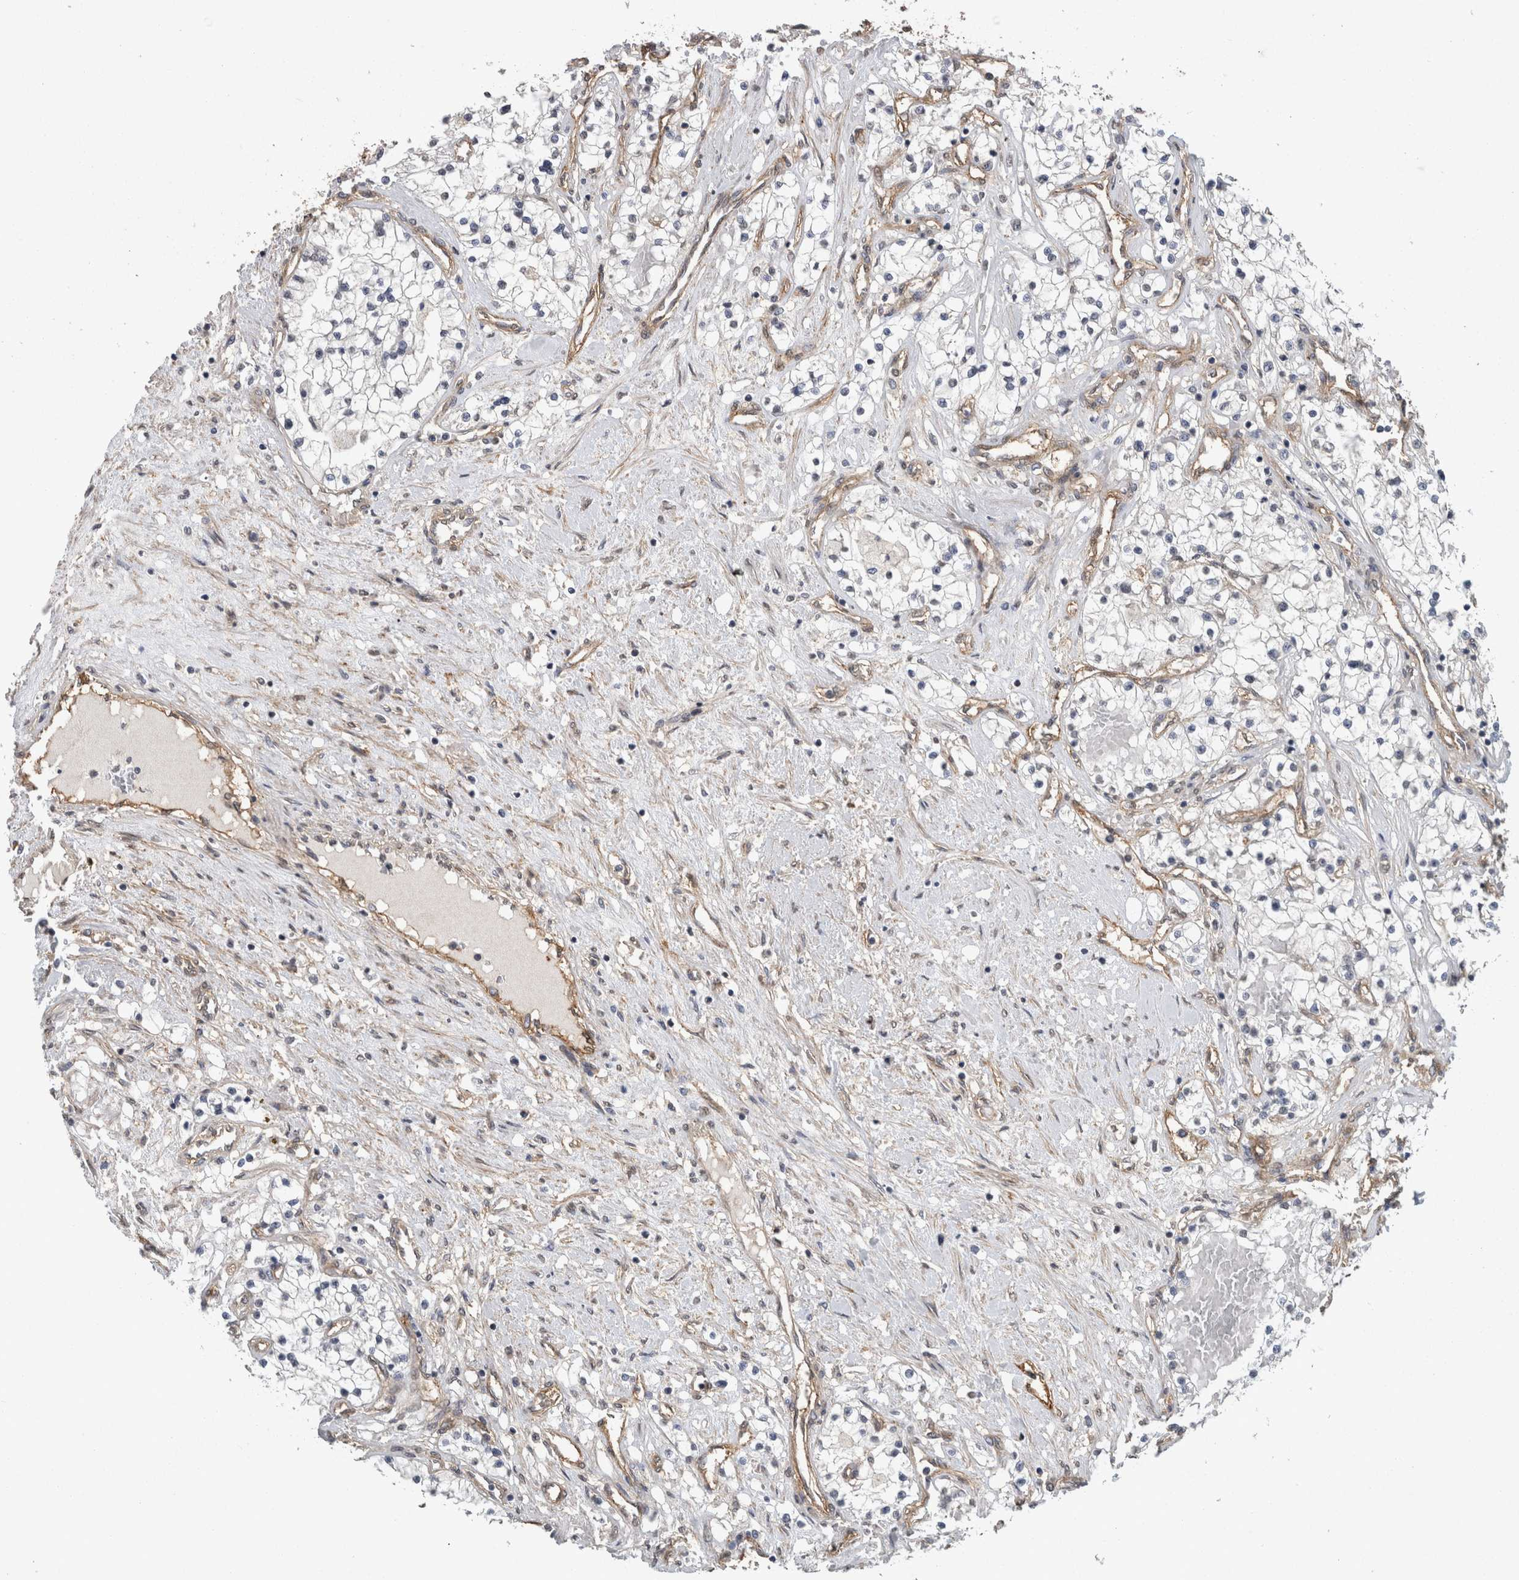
{"staining": {"intensity": "negative", "quantity": "none", "location": "none"}, "tissue": "renal cancer", "cell_type": "Tumor cells", "image_type": "cancer", "snomed": [{"axis": "morphology", "description": "Adenocarcinoma, NOS"}, {"axis": "topography", "description": "Kidney"}], "caption": "This is a histopathology image of immunohistochemistry staining of renal cancer (adenocarcinoma), which shows no staining in tumor cells.", "gene": "RECK", "patient": {"sex": "male", "age": 68}}